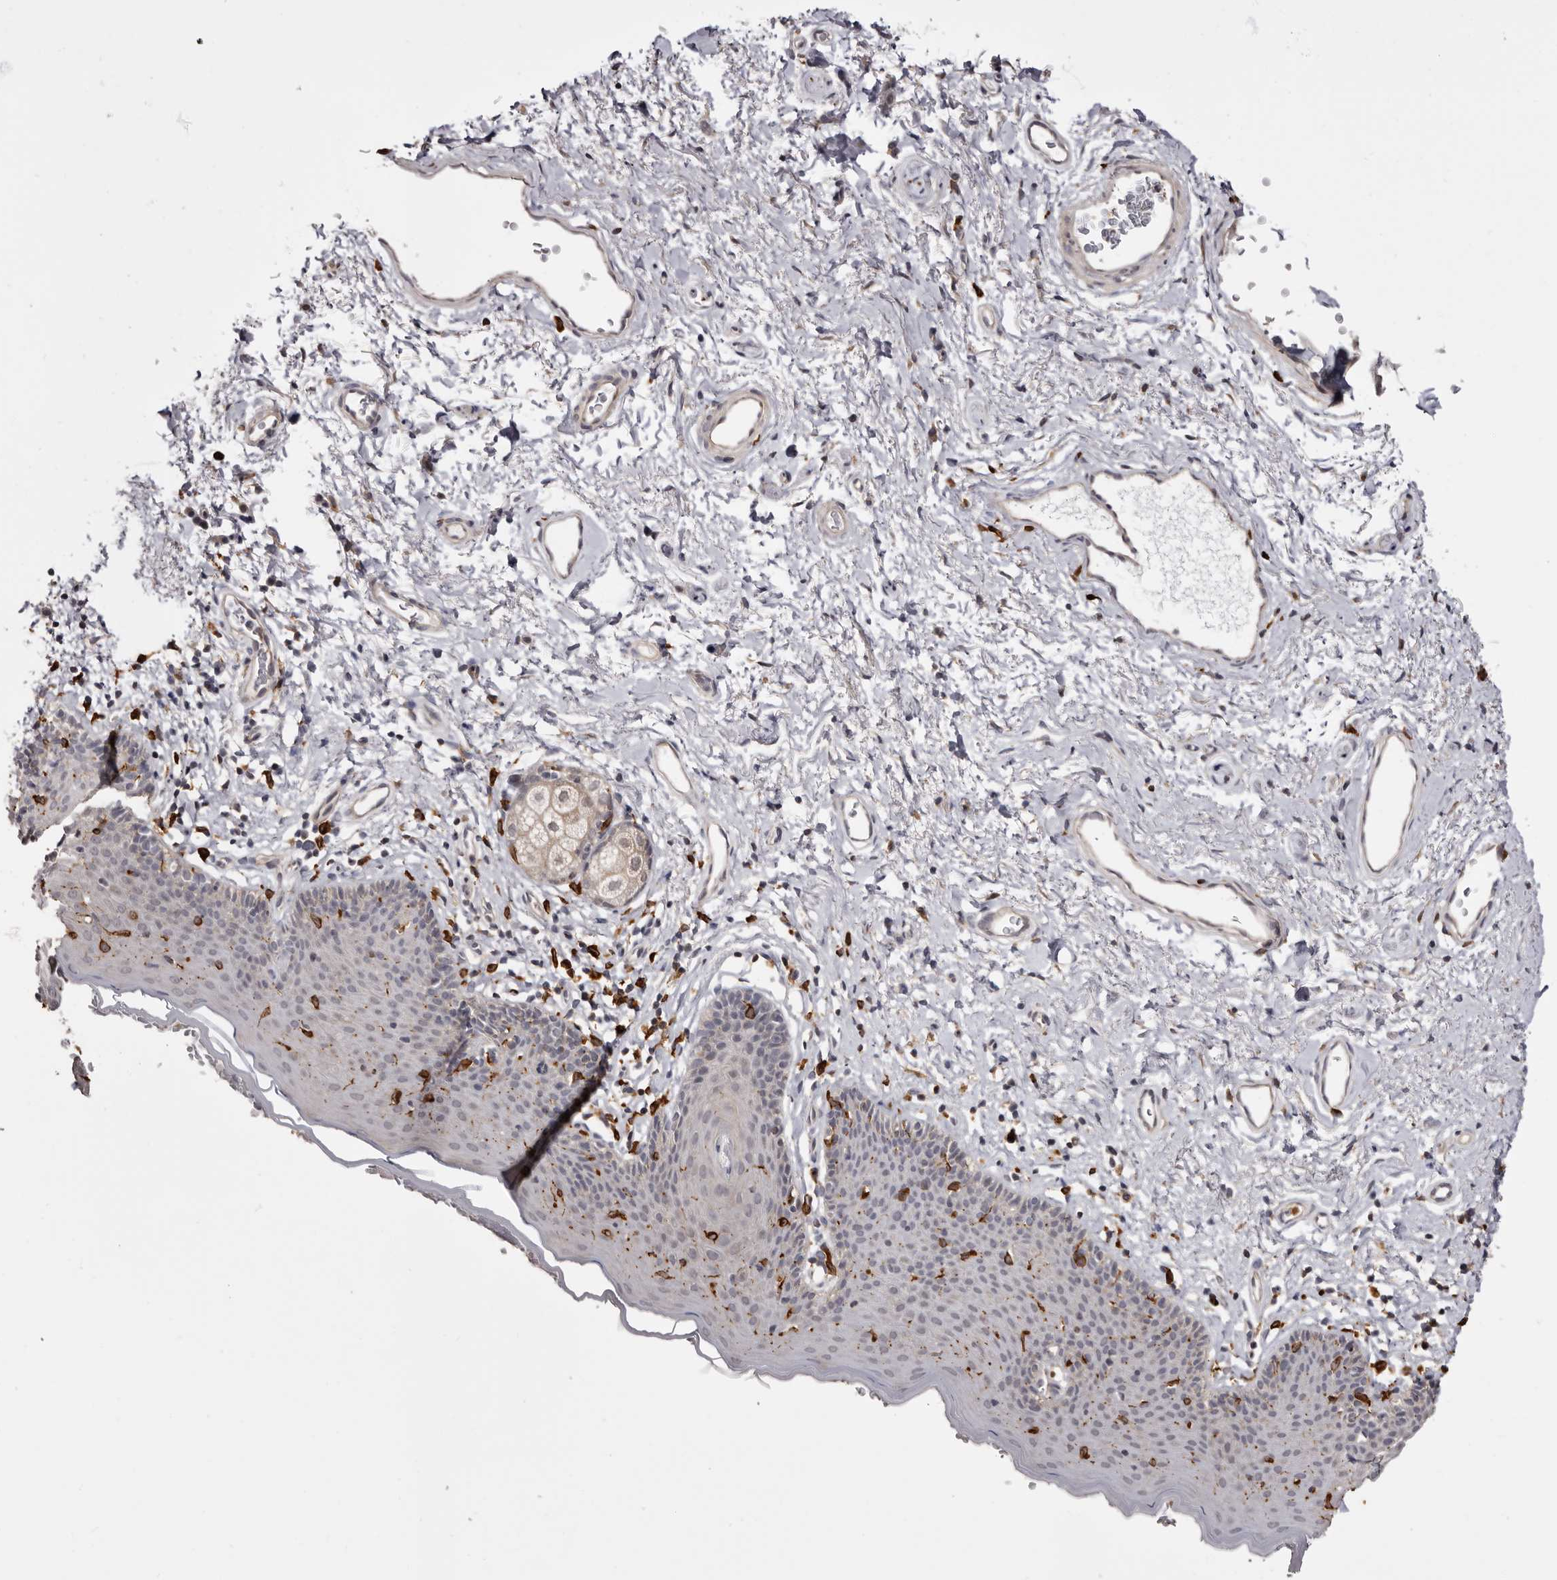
{"staining": {"intensity": "negative", "quantity": "none", "location": "none"}, "tissue": "skin", "cell_type": "Epidermal cells", "image_type": "normal", "snomed": [{"axis": "morphology", "description": "Normal tissue, NOS"}, {"axis": "topography", "description": "Vulva"}], "caption": "This is an immunohistochemistry (IHC) photomicrograph of benign human skin. There is no positivity in epidermal cells.", "gene": "TNNI1", "patient": {"sex": "female", "age": 66}}